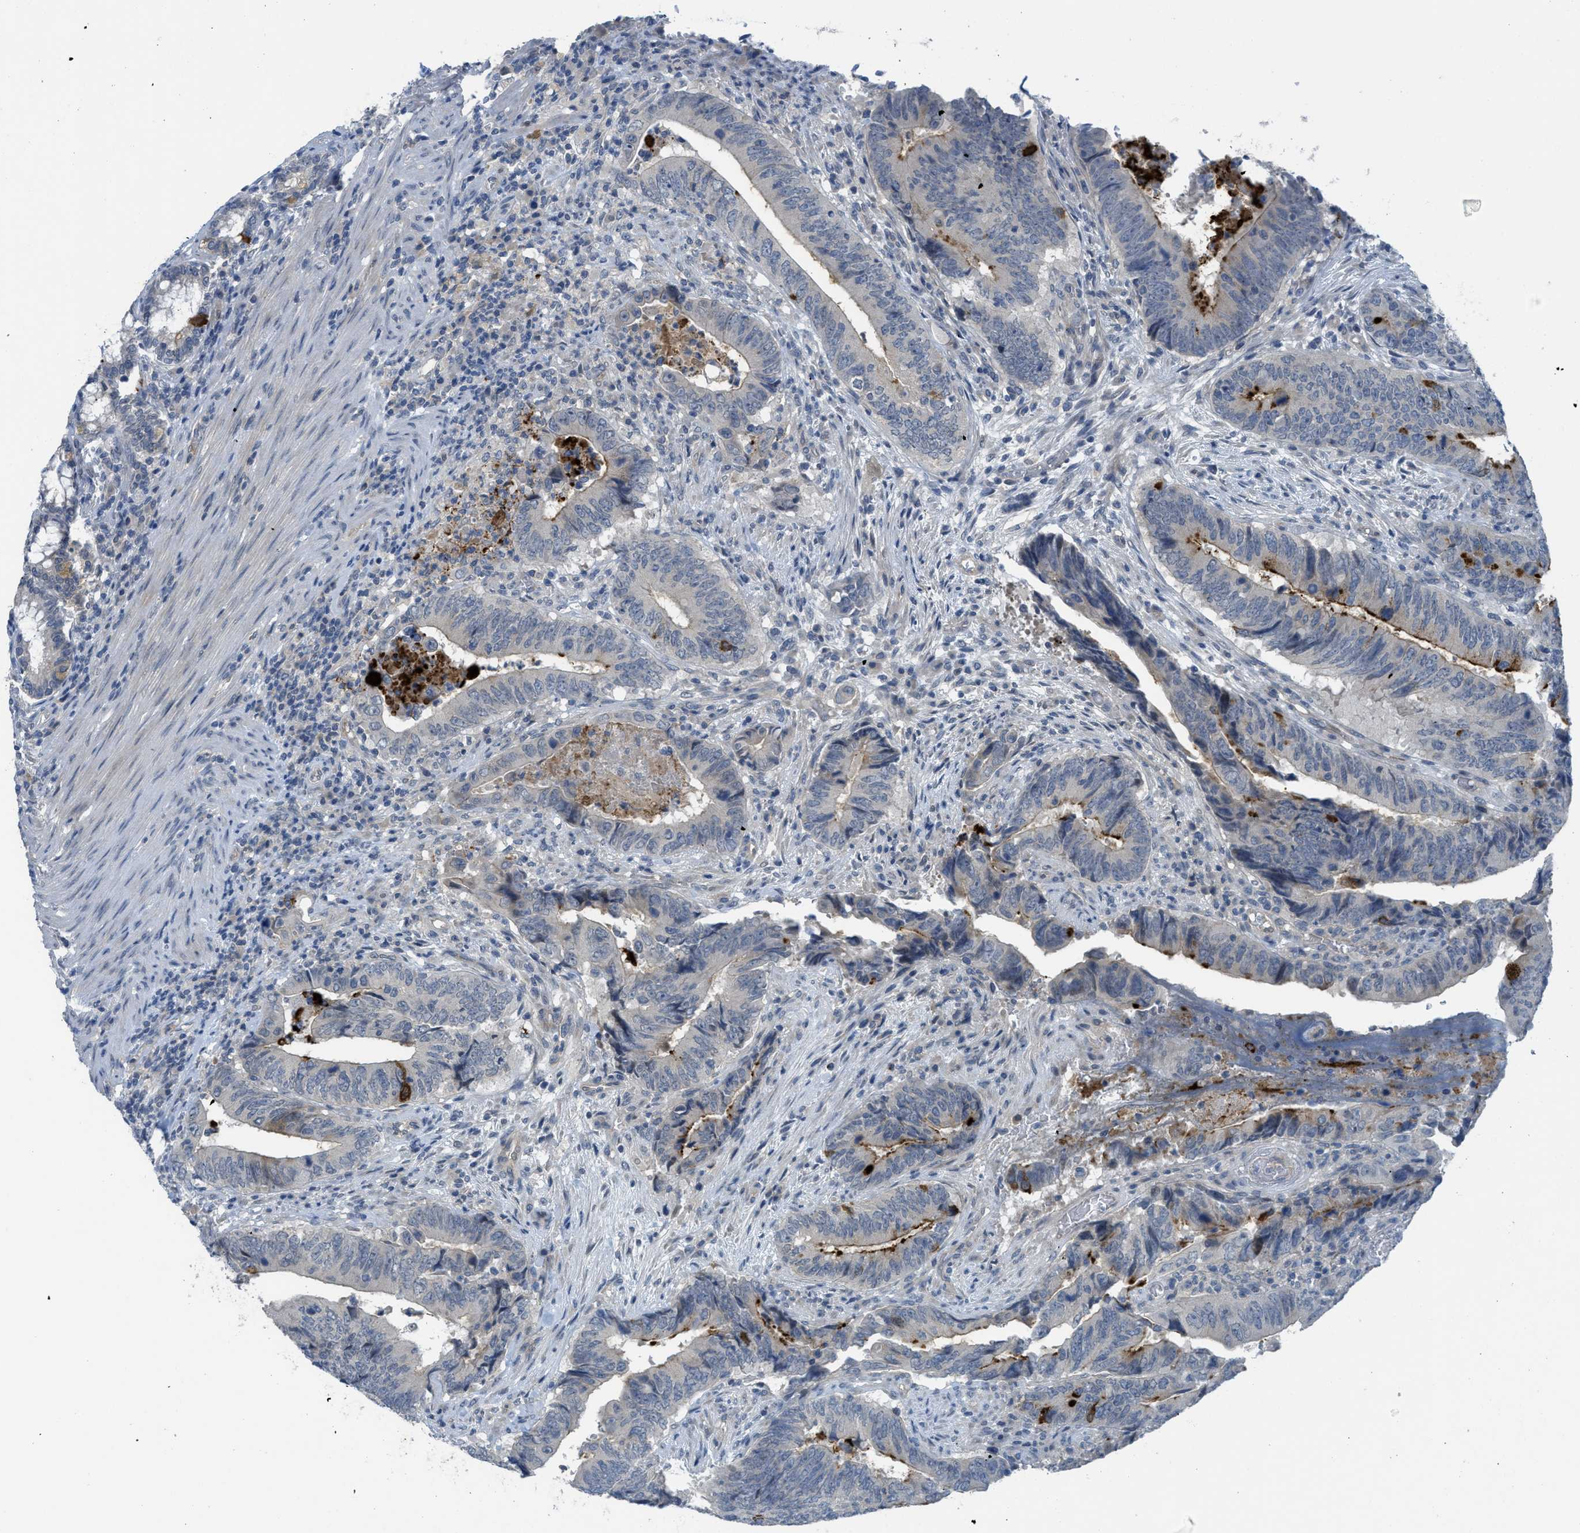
{"staining": {"intensity": "negative", "quantity": "none", "location": "none"}, "tissue": "colorectal cancer", "cell_type": "Tumor cells", "image_type": "cancer", "snomed": [{"axis": "morphology", "description": "Normal tissue, NOS"}, {"axis": "morphology", "description": "Adenocarcinoma, NOS"}, {"axis": "topography", "description": "Colon"}], "caption": "IHC image of human colorectal cancer (adenocarcinoma) stained for a protein (brown), which exhibits no positivity in tumor cells.", "gene": "TNFAIP1", "patient": {"sex": "male", "age": 56}}